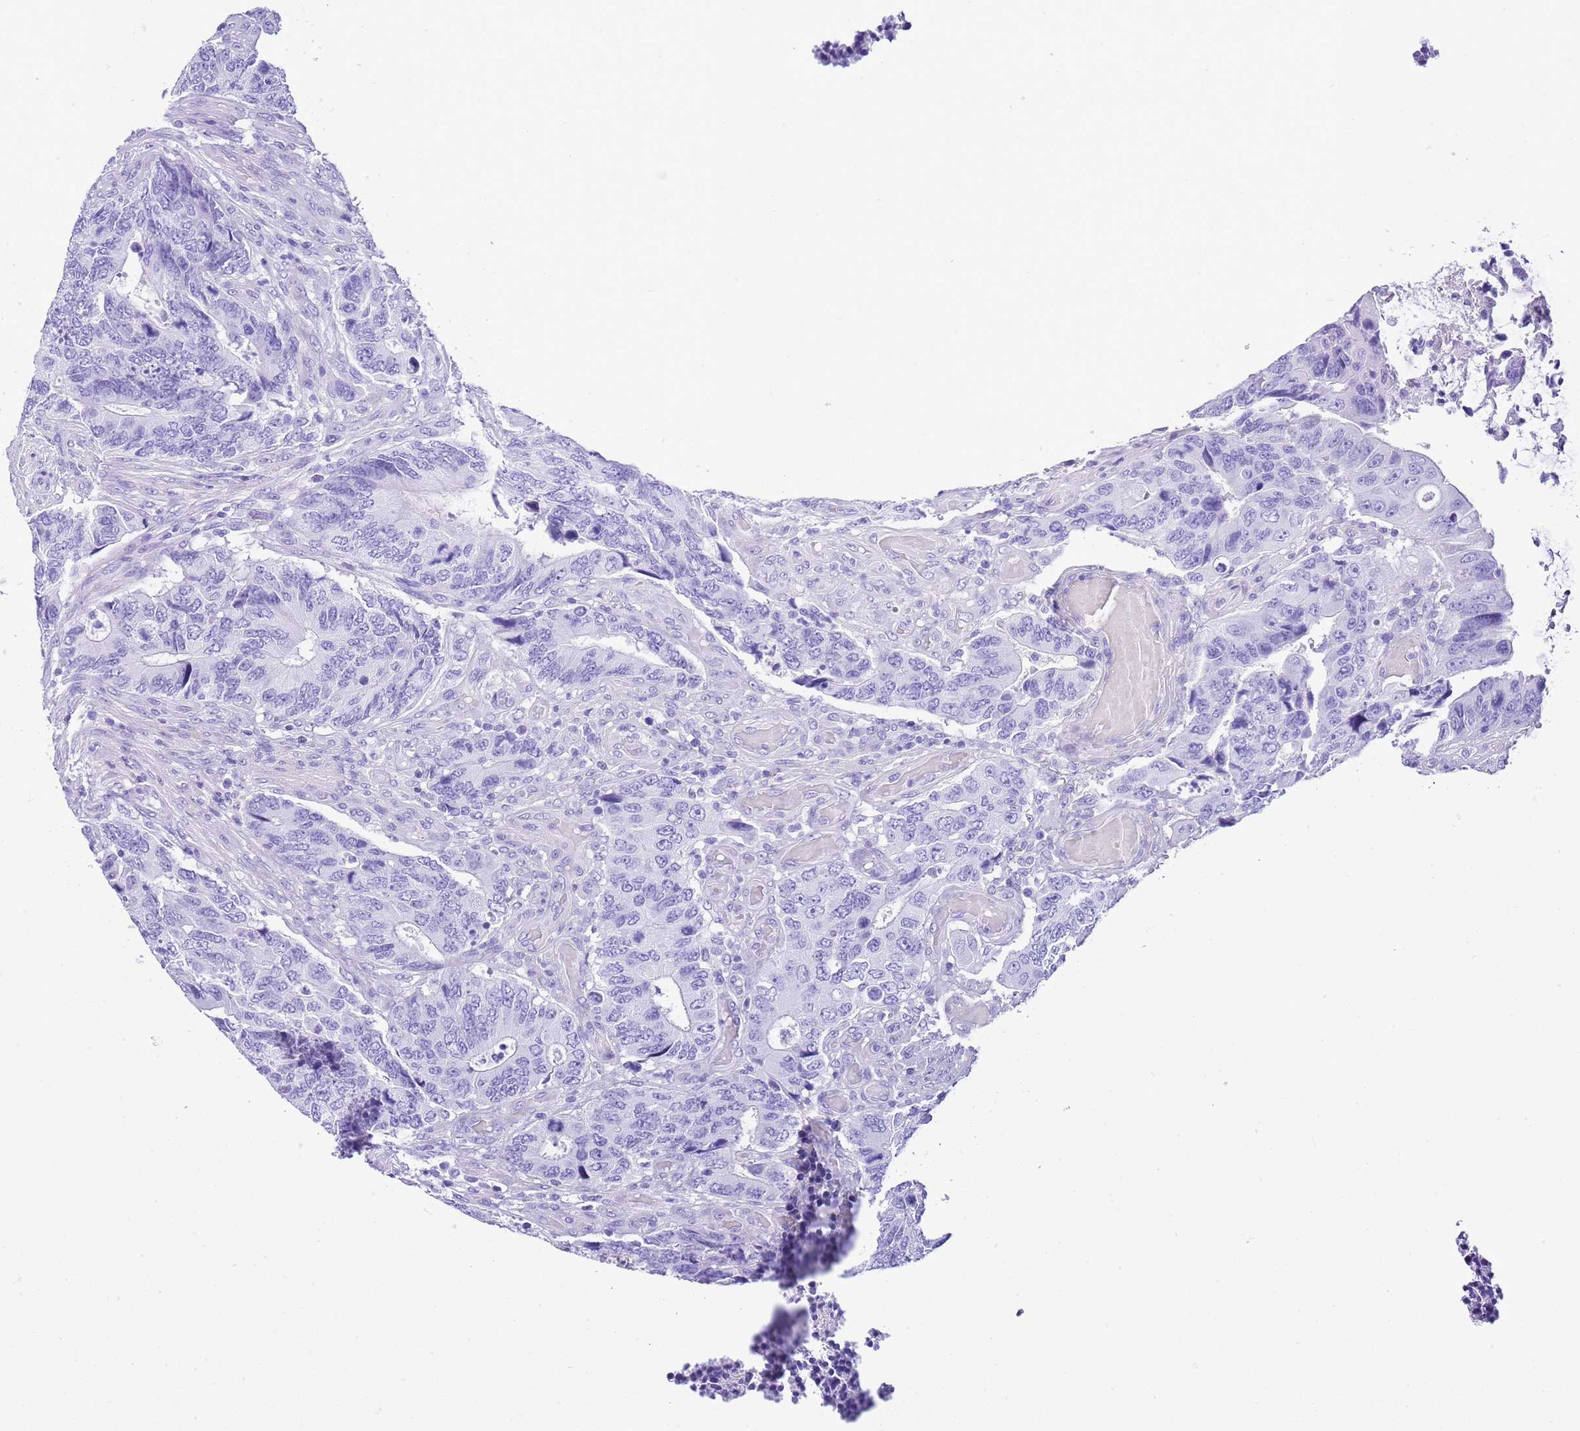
{"staining": {"intensity": "negative", "quantity": "none", "location": "none"}, "tissue": "colorectal cancer", "cell_type": "Tumor cells", "image_type": "cancer", "snomed": [{"axis": "morphology", "description": "Adenocarcinoma, NOS"}, {"axis": "topography", "description": "Colon"}], "caption": "The histopathology image demonstrates no staining of tumor cells in colorectal cancer (adenocarcinoma).", "gene": "KCNC1", "patient": {"sex": "male", "age": 87}}